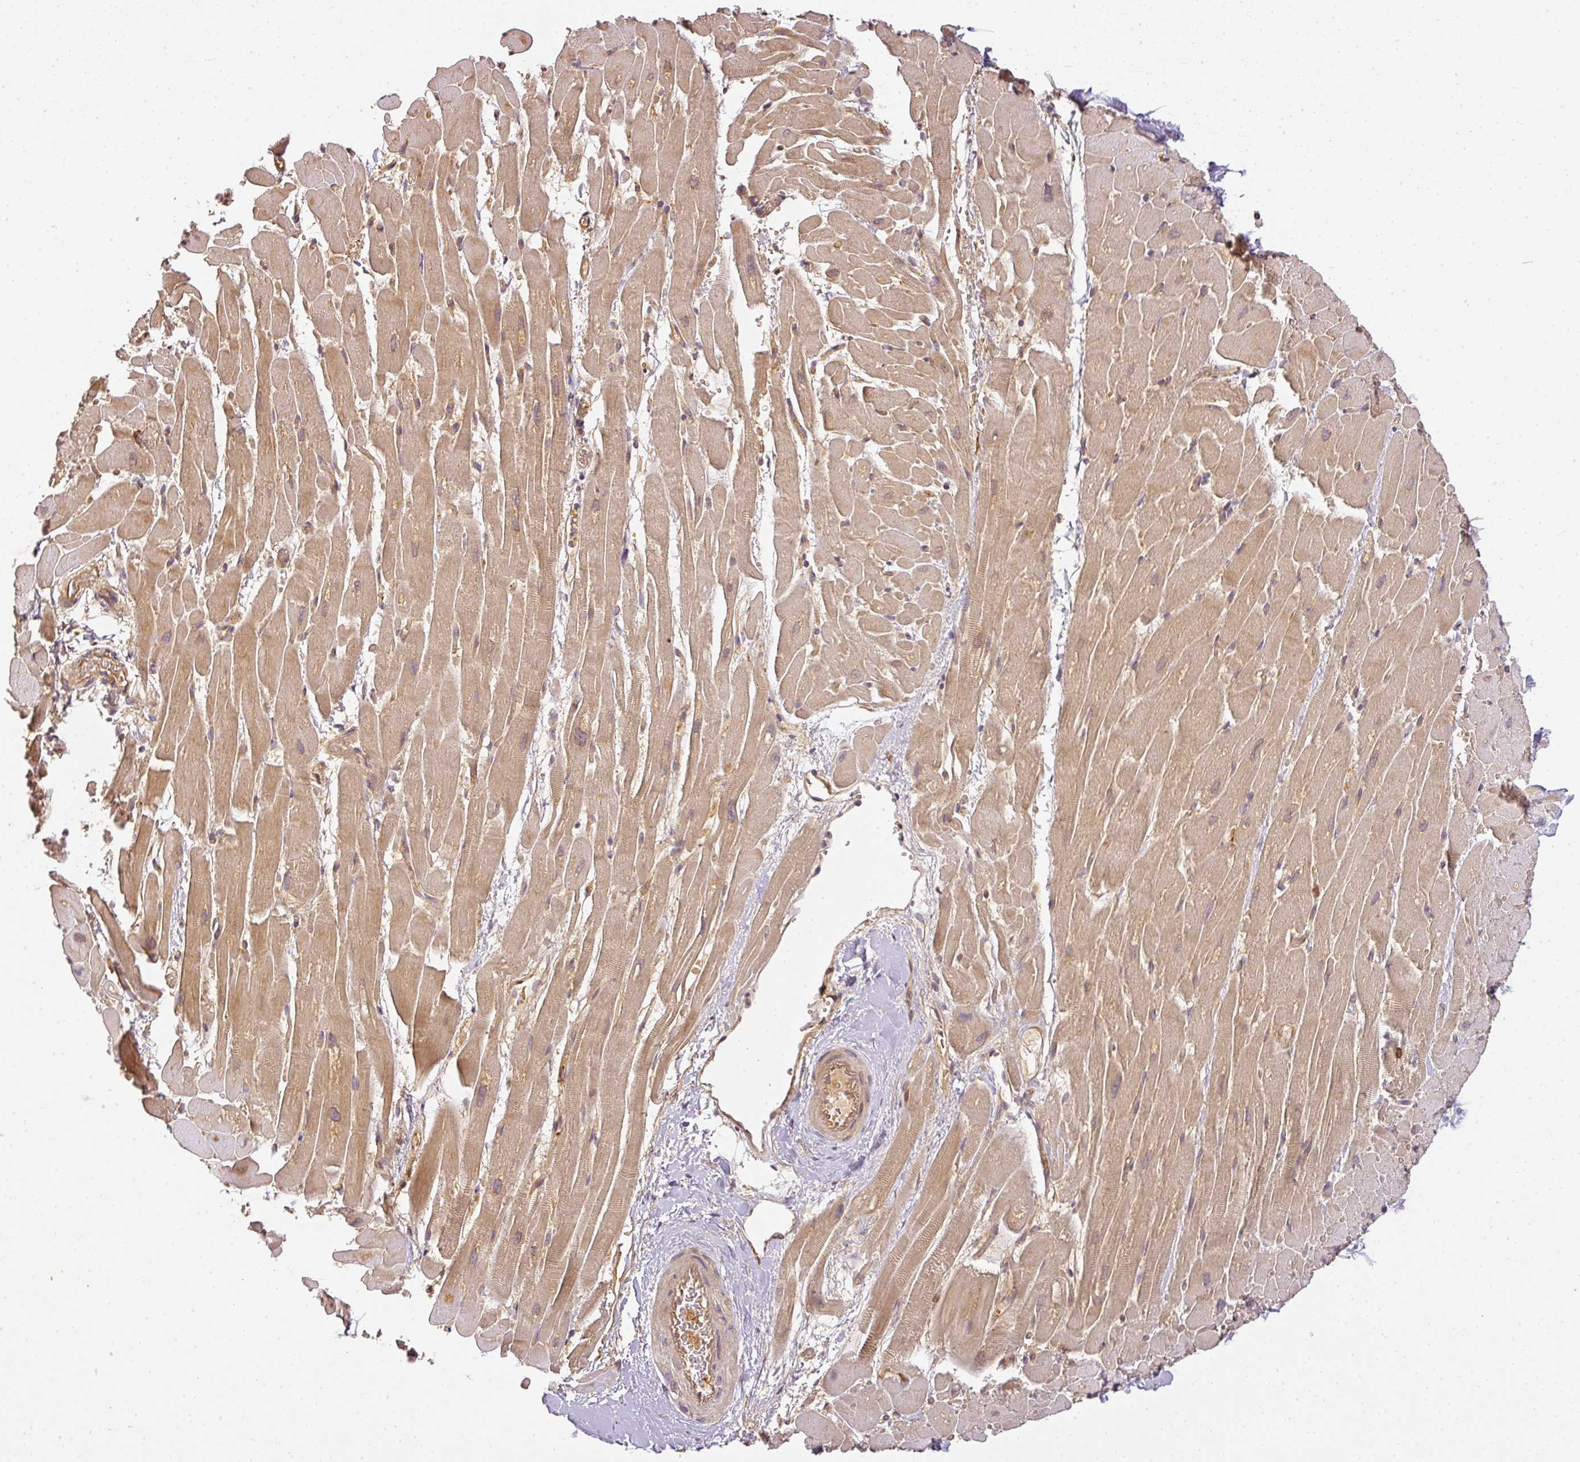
{"staining": {"intensity": "moderate", "quantity": "25%-75%", "location": "cytoplasmic/membranous"}, "tissue": "heart muscle", "cell_type": "Cardiomyocytes", "image_type": "normal", "snomed": [{"axis": "morphology", "description": "Normal tissue, NOS"}, {"axis": "topography", "description": "Heart"}], "caption": "An immunohistochemistry histopathology image of benign tissue is shown. Protein staining in brown shows moderate cytoplasmic/membranous positivity in heart muscle within cardiomyocytes.", "gene": "TCL1B", "patient": {"sex": "male", "age": 37}}